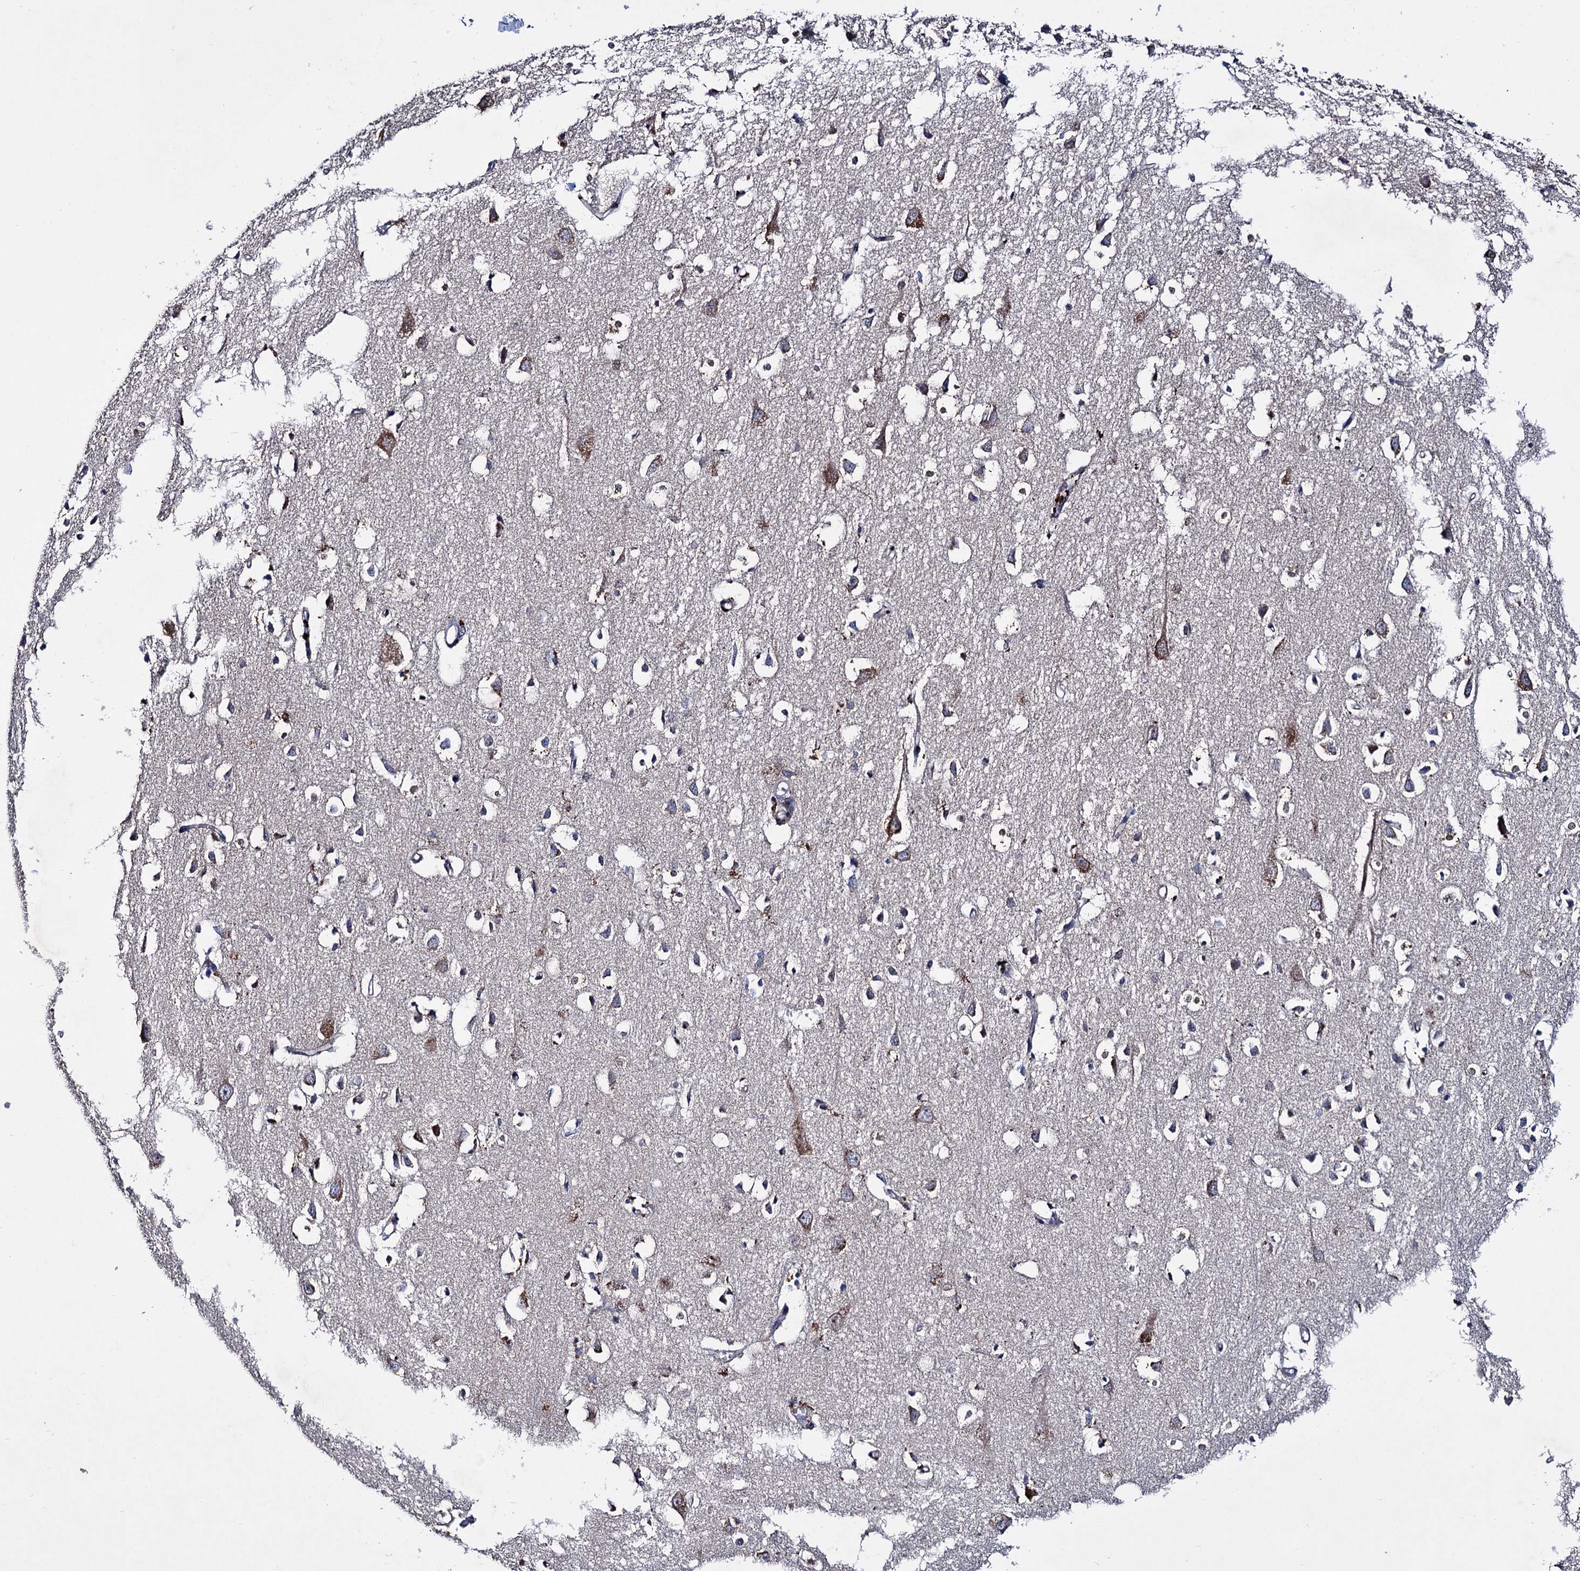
{"staining": {"intensity": "negative", "quantity": "none", "location": "none"}, "tissue": "cerebral cortex", "cell_type": "Endothelial cells", "image_type": "normal", "snomed": [{"axis": "morphology", "description": "Normal tissue, NOS"}, {"axis": "topography", "description": "Cerebral cortex"}], "caption": "This is an IHC micrograph of unremarkable cerebral cortex. There is no staining in endothelial cells.", "gene": "CLPB", "patient": {"sex": "female", "age": 64}}